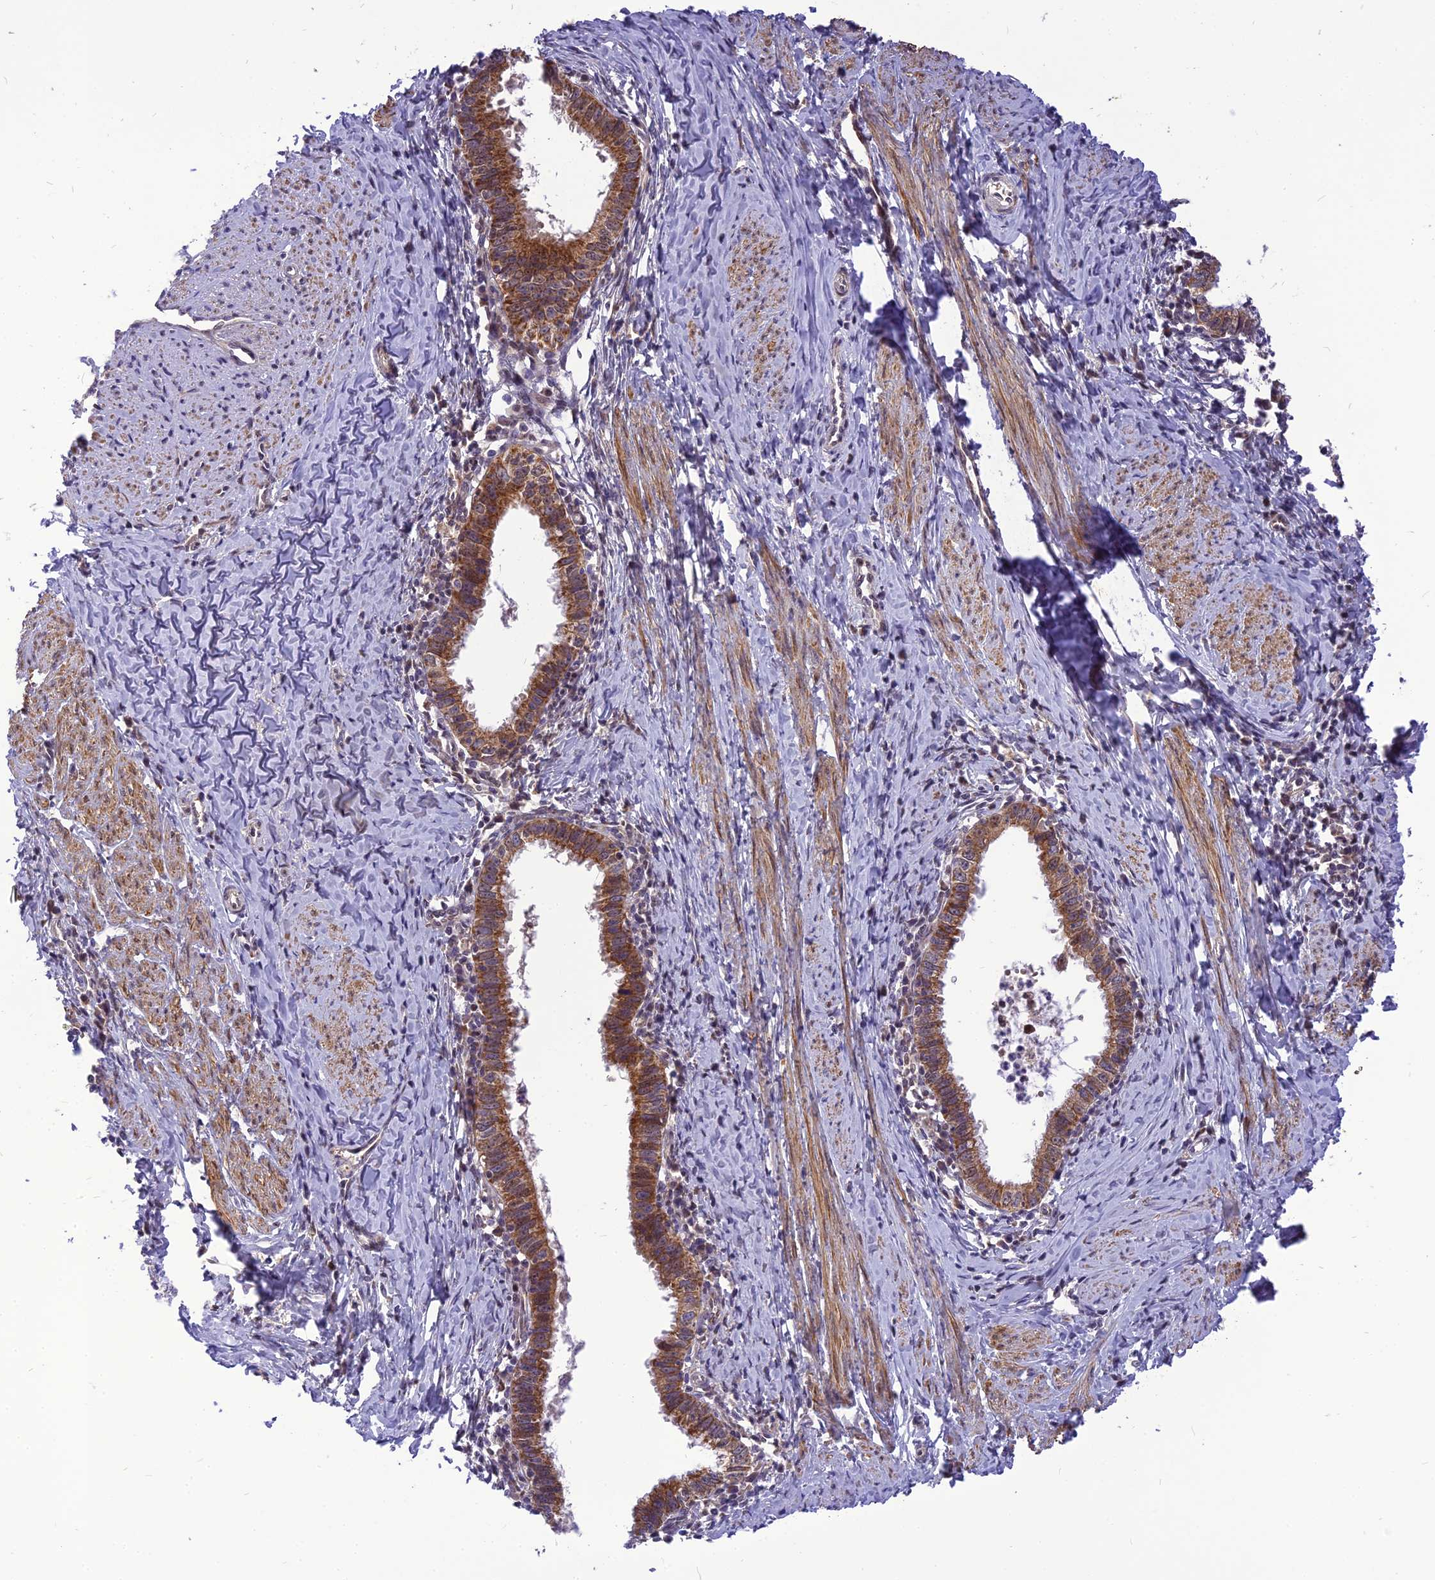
{"staining": {"intensity": "moderate", "quantity": ">75%", "location": "cytoplasmic/membranous"}, "tissue": "cervical cancer", "cell_type": "Tumor cells", "image_type": "cancer", "snomed": [{"axis": "morphology", "description": "Adenocarcinoma, NOS"}, {"axis": "topography", "description": "Cervix"}], "caption": "The photomicrograph reveals immunohistochemical staining of cervical adenocarcinoma. There is moderate cytoplasmic/membranous staining is present in about >75% of tumor cells.", "gene": "CMC1", "patient": {"sex": "female", "age": 36}}